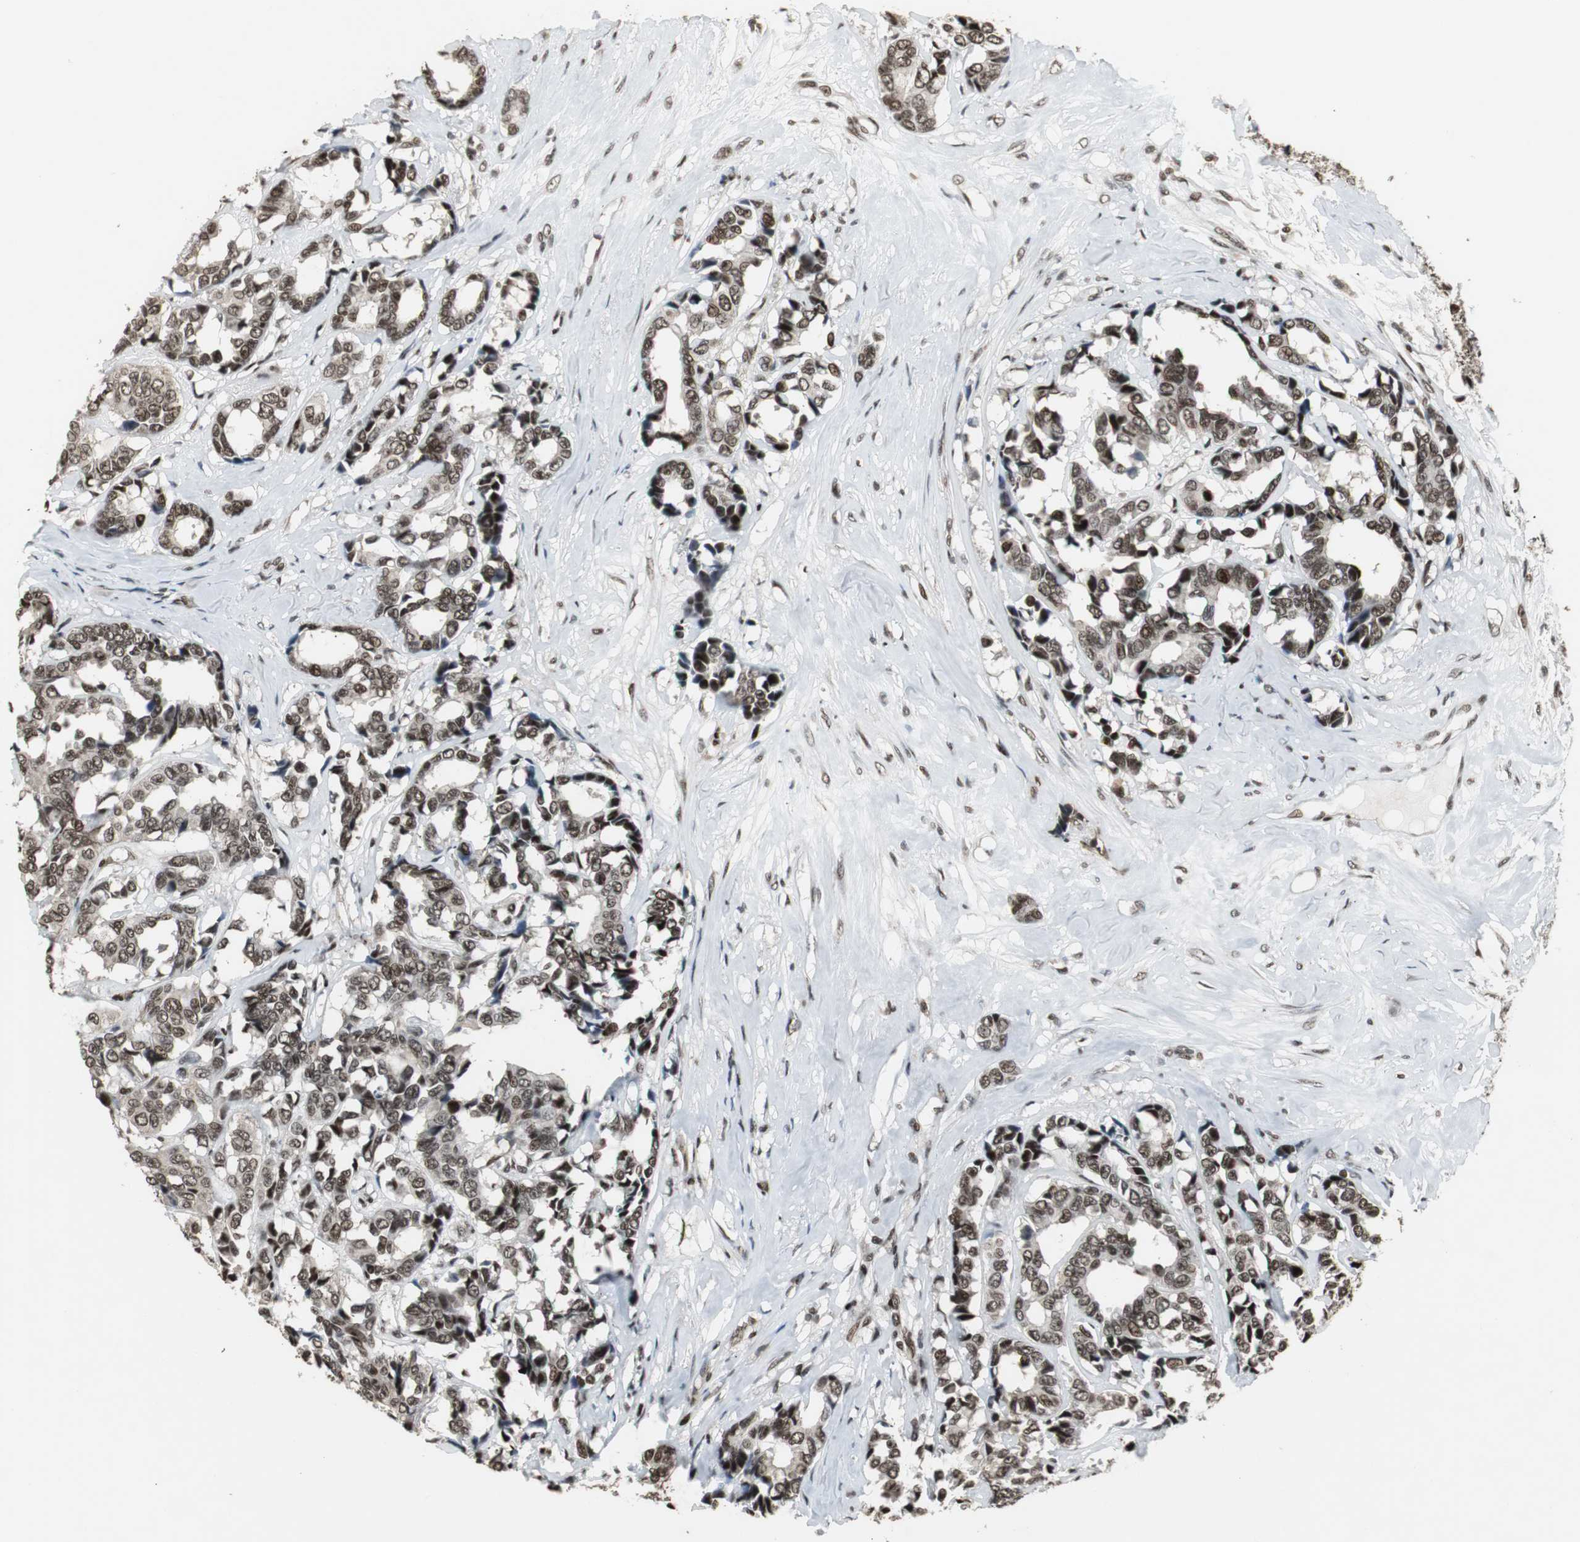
{"staining": {"intensity": "moderate", "quantity": ">75%", "location": "cytoplasmic/membranous,nuclear"}, "tissue": "breast cancer", "cell_type": "Tumor cells", "image_type": "cancer", "snomed": [{"axis": "morphology", "description": "Duct carcinoma"}, {"axis": "topography", "description": "Breast"}], "caption": "Breast invasive ductal carcinoma tissue exhibits moderate cytoplasmic/membranous and nuclear staining in about >75% of tumor cells, visualized by immunohistochemistry. Nuclei are stained in blue.", "gene": "TAF5", "patient": {"sex": "female", "age": 87}}